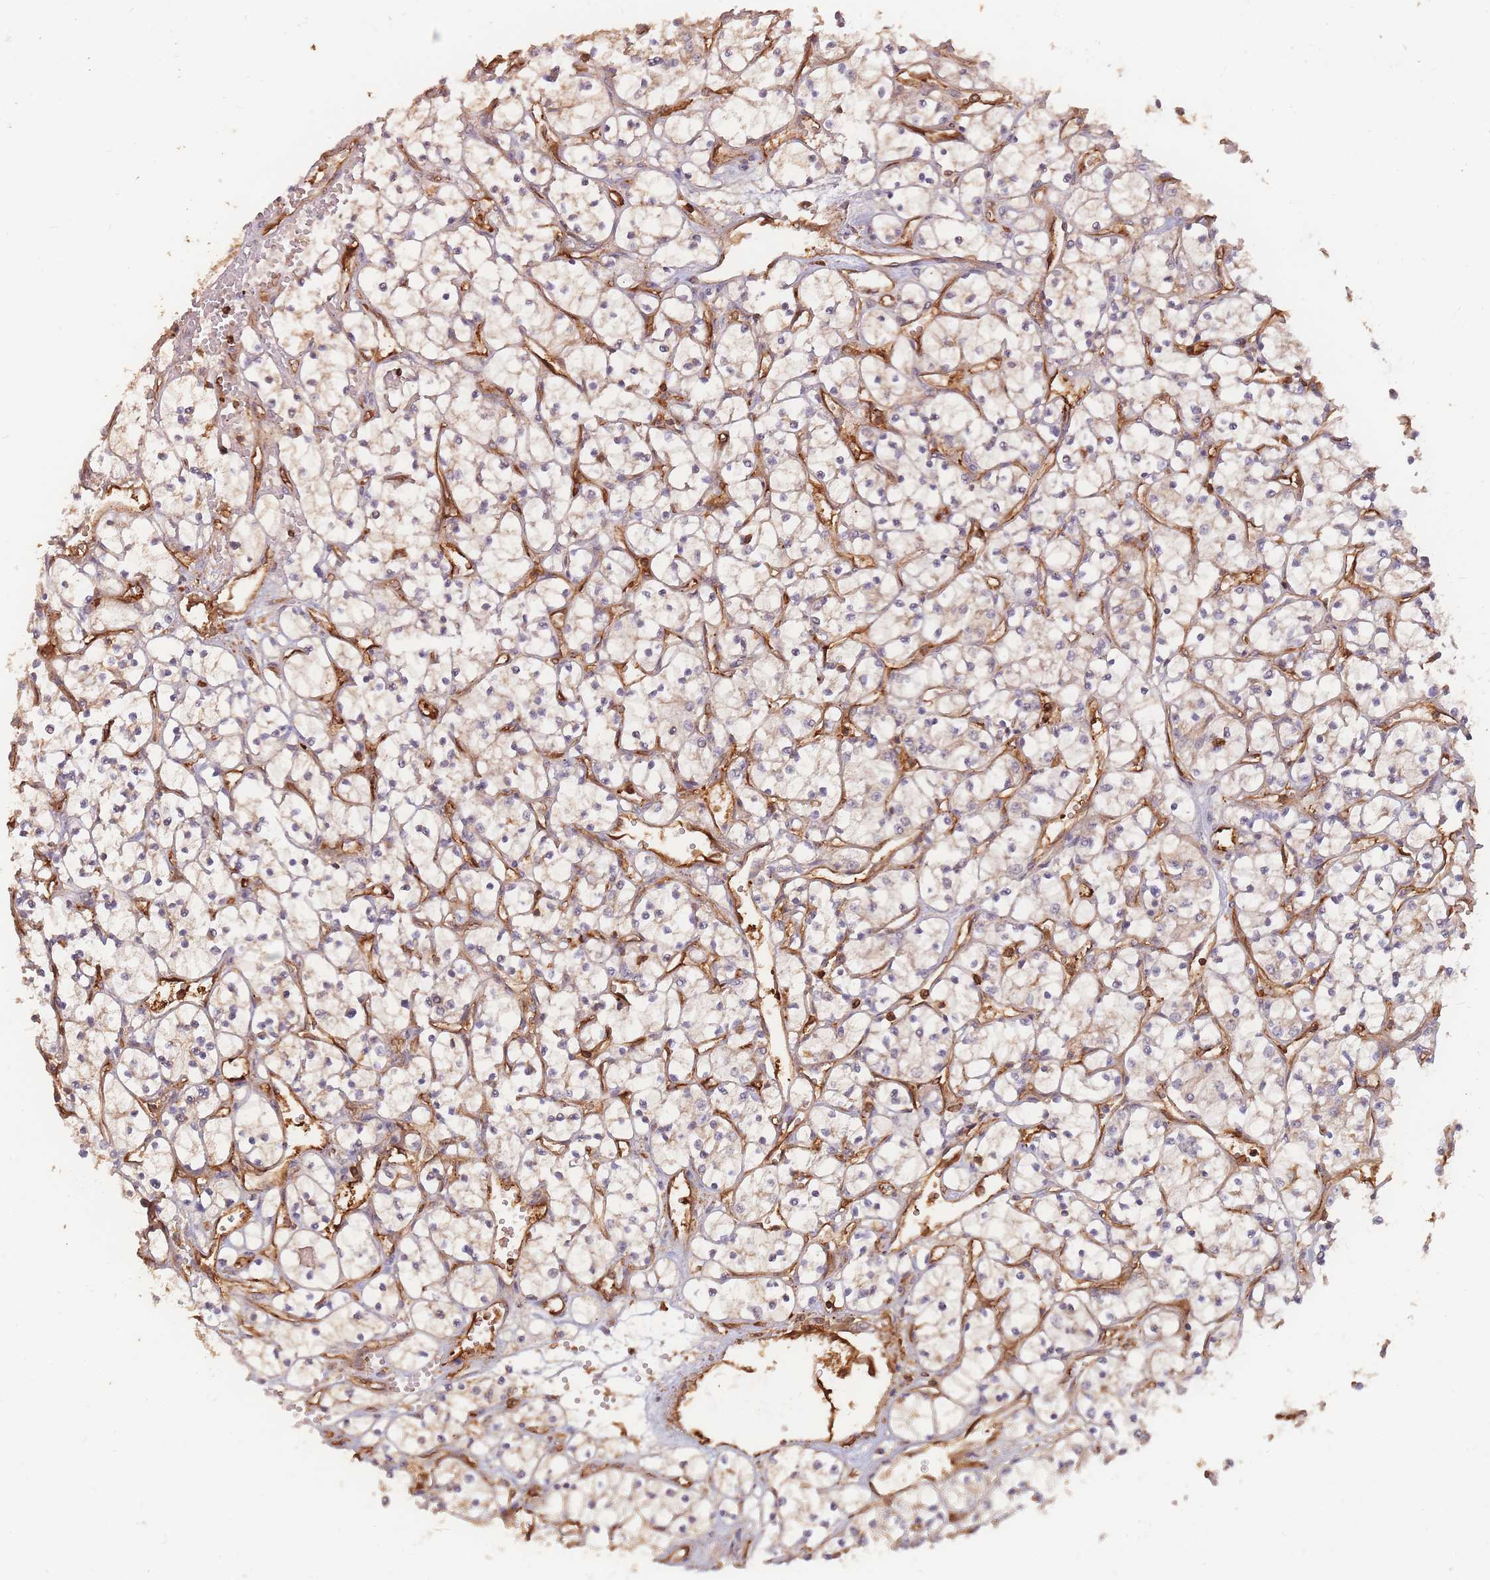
{"staining": {"intensity": "negative", "quantity": "none", "location": "none"}, "tissue": "renal cancer", "cell_type": "Tumor cells", "image_type": "cancer", "snomed": [{"axis": "morphology", "description": "Adenocarcinoma, NOS"}, {"axis": "topography", "description": "Kidney"}], "caption": "High magnification brightfield microscopy of renal adenocarcinoma stained with DAB (brown) and counterstained with hematoxylin (blue): tumor cells show no significant expression.", "gene": "PLS3", "patient": {"sex": "female", "age": 69}}